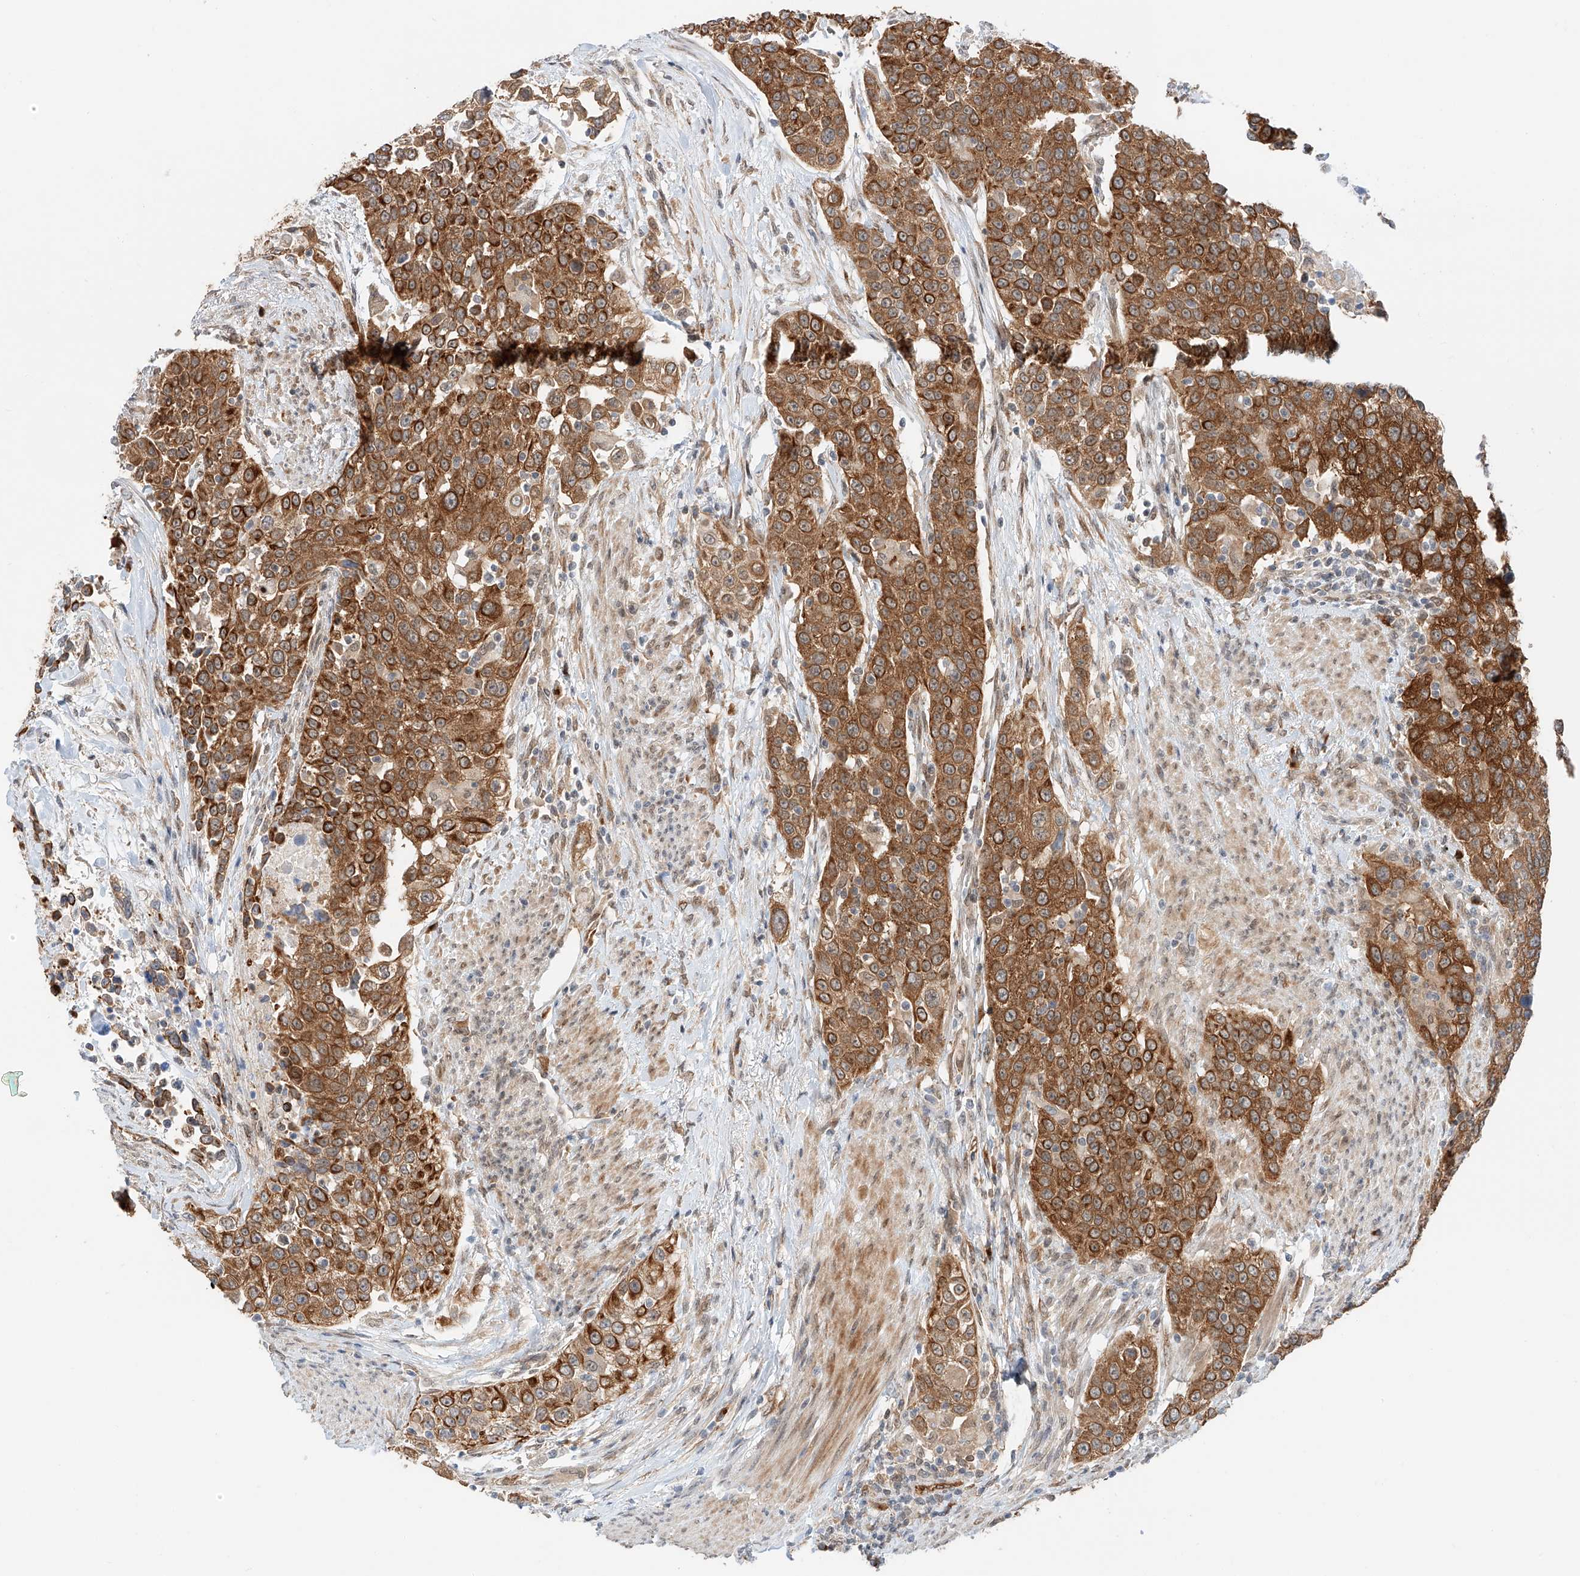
{"staining": {"intensity": "moderate", "quantity": ">75%", "location": "cytoplasmic/membranous"}, "tissue": "urothelial cancer", "cell_type": "Tumor cells", "image_type": "cancer", "snomed": [{"axis": "morphology", "description": "Urothelial carcinoma, High grade"}, {"axis": "topography", "description": "Urinary bladder"}], "caption": "High-grade urothelial carcinoma stained with IHC exhibits moderate cytoplasmic/membranous staining in approximately >75% of tumor cells.", "gene": "CARMIL1", "patient": {"sex": "female", "age": 80}}